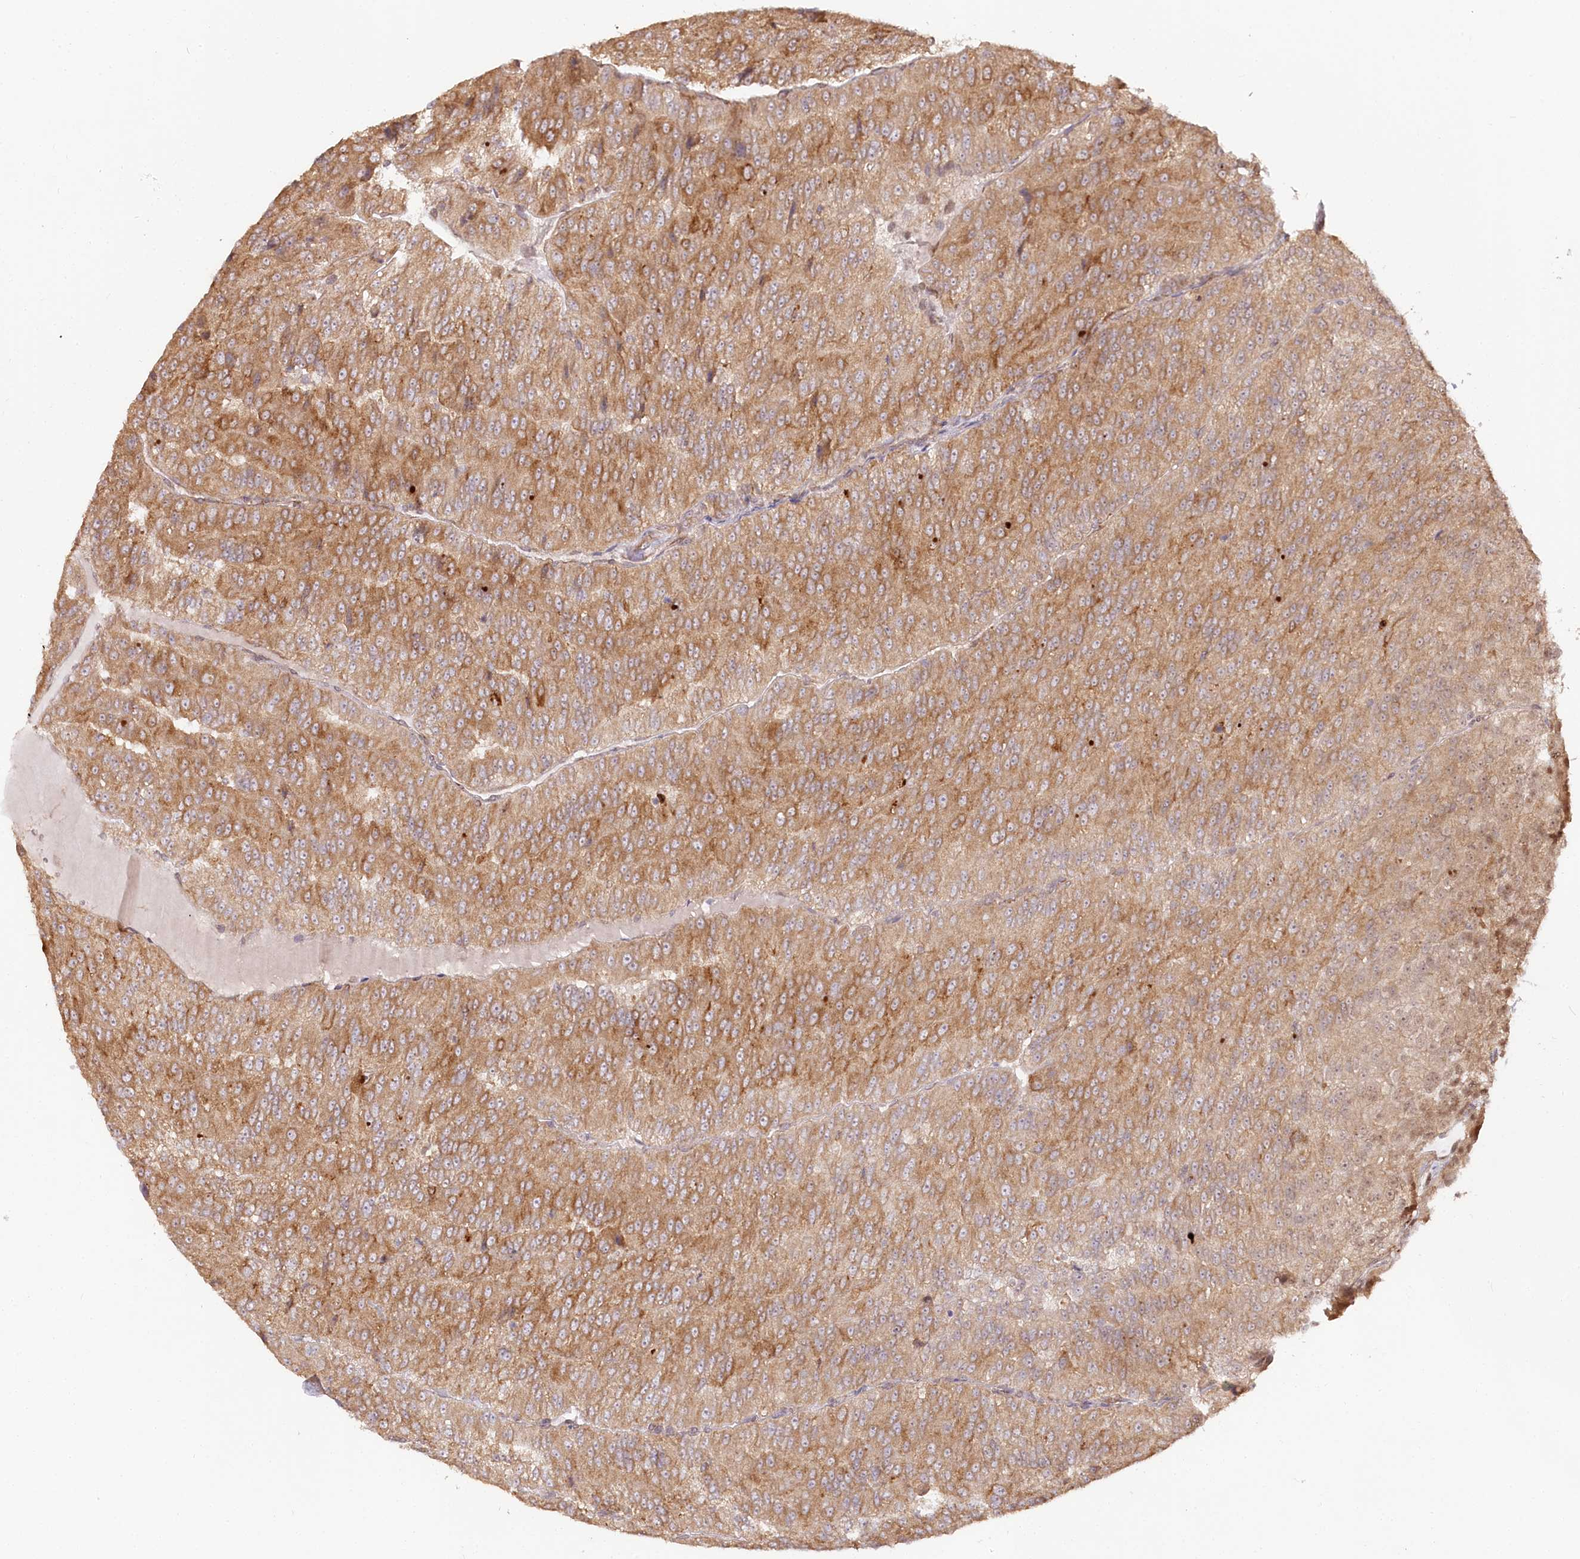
{"staining": {"intensity": "moderate", "quantity": ">75%", "location": "cytoplasmic/membranous,nuclear"}, "tissue": "renal cancer", "cell_type": "Tumor cells", "image_type": "cancer", "snomed": [{"axis": "morphology", "description": "Adenocarcinoma, NOS"}, {"axis": "topography", "description": "Kidney"}], "caption": "A histopathology image of renal cancer stained for a protein demonstrates moderate cytoplasmic/membranous and nuclear brown staining in tumor cells.", "gene": "ENSG00000144785", "patient": {"sex": "female", "age": 63}}